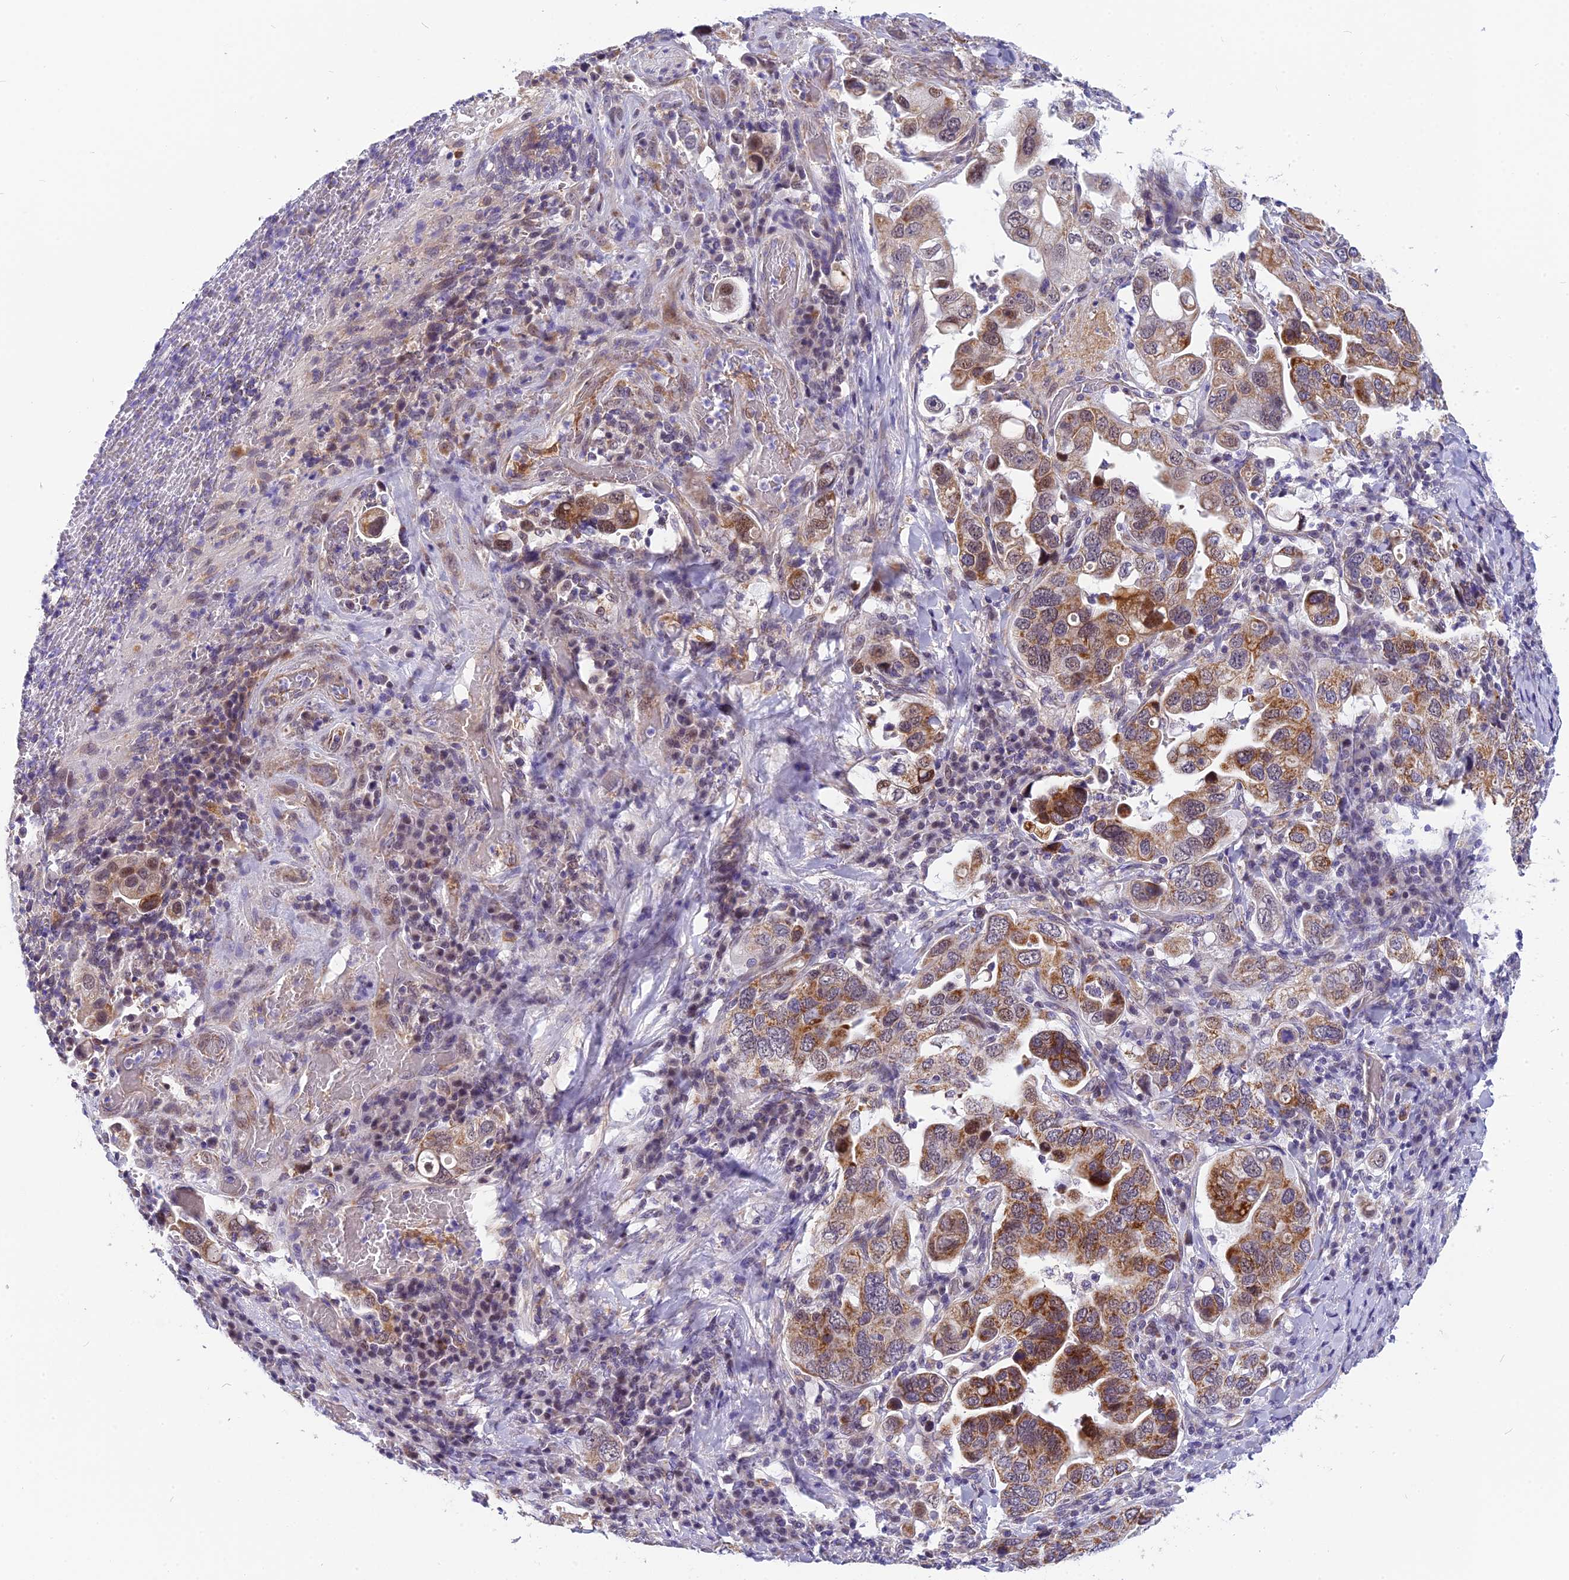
{"staining": {"intensity": "moderate", "quantity": "25%-75%", "location": "cytoplasmic/membranous,nuclear"}, "tissue": "stomach cancer", "cell_type": "Tumor cells", "image_type": "cancer", "snomed": [{"axis": "morphology", "description": "Adenocarcinoma, NOS"}, {"axis": "topography", "description": "Stomach, upper"}], "caption": "Immunohistochemical staining of stomach cancer (adenocarcinoma) demonstrates moderate cytoplasmic/membranous and nuclear protein positivity in approximately 25%-75% of tumor cells.", "gene": "CMC1", "patient": {"sex": "male", "age": 62}}